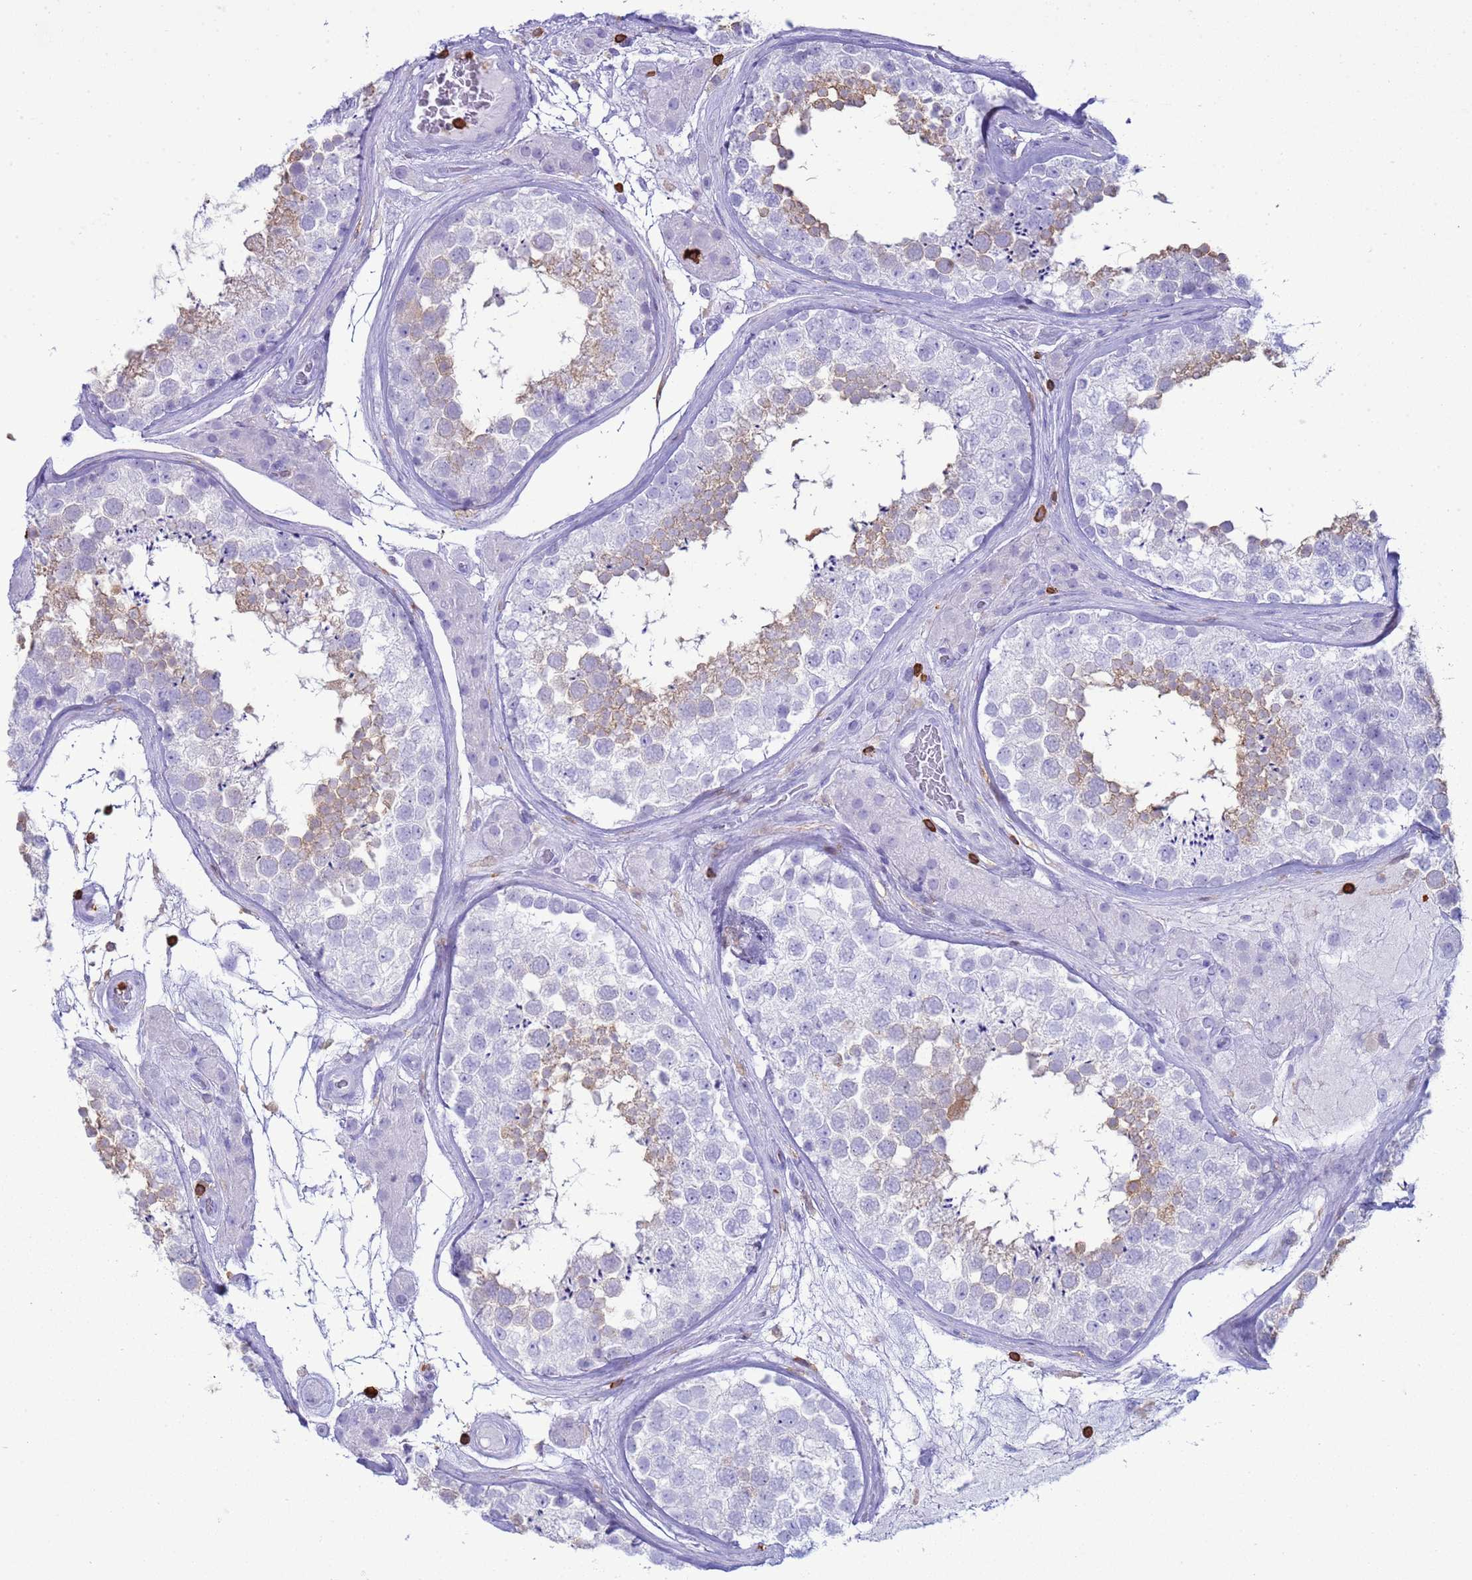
{"staining": {"intensity": "weak", "quantity": "25%-75%", "location": "cytoplasmic/membranous"}, "tissue": "testis", "cell_type": "Cells in seminiferous ducts", "image_type": "normal", "snomed": [{"axis": "morphology", "description": "Normal tissue, NOS"}, {"axis": "topography", "description": "Testis"}], "caption": "Weak cytoplasmic/membranous expression for a protein is seen in about 25%-75% of cells in seminiferous ducts of normal testis using immunohistochemistry (IHC).", "gene": "IRF5", "patient": {"sex": "male", "age": 46}}